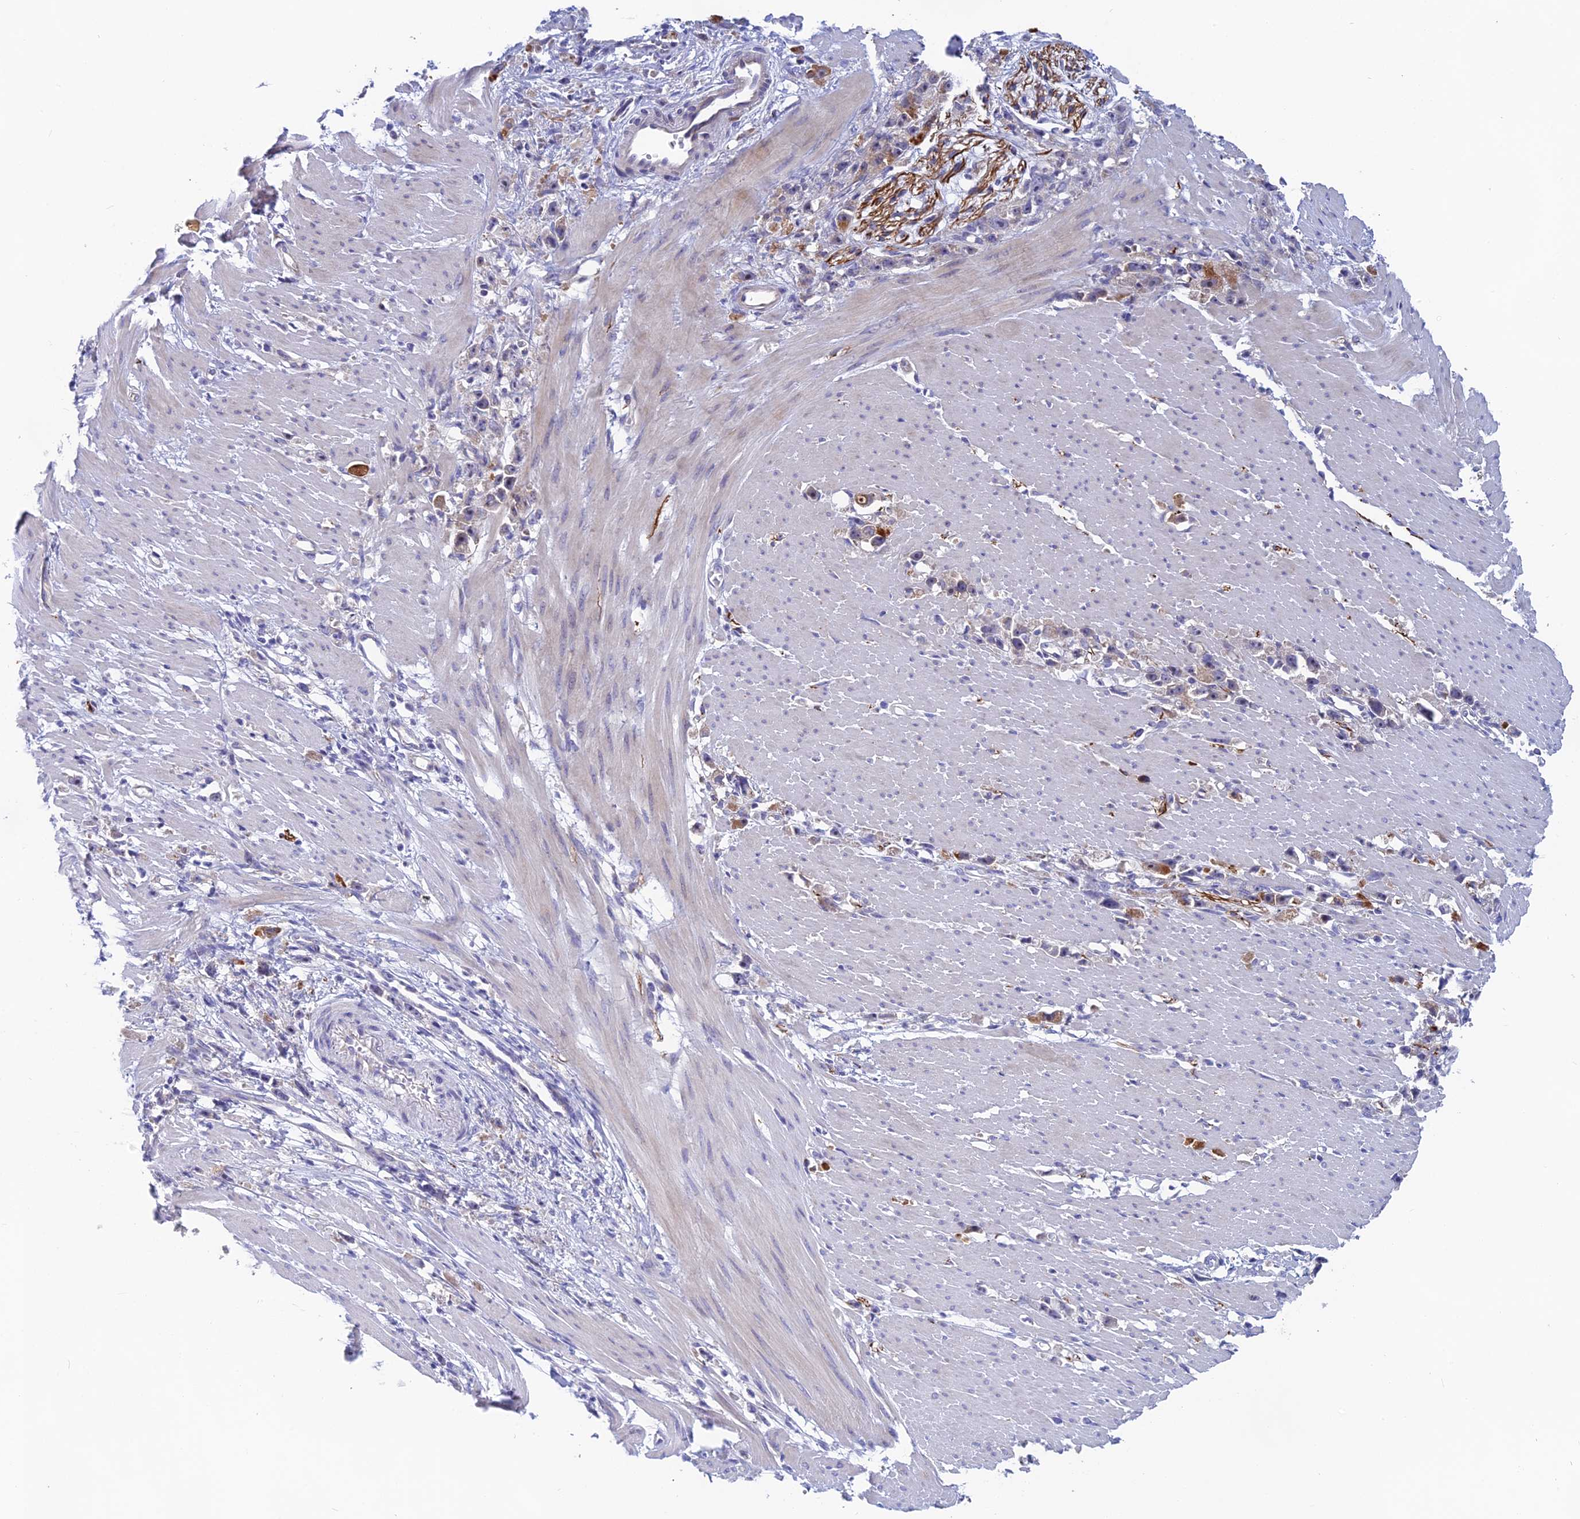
{"staining": {"intensity": "moderate", "quantity": "<25%", "location": "cytoplasmic/membranous"}, "tissue": "stomach cancer", "cell_type": "Tumor cells", "image_type": "cancer", "snomed": [{"axis": "morphology", "description": "Adenocarcinoma, NOS"}, {"axis": "topography", "description": "Stomach"}], "caption": "Stomach cancer was stained to show a protein in brown. There is low levels of moderate cytoplasmic/membranous staining in about <25% of tumor cells.", "gene": "TENT4B", "patient": {"sex": "female", "age": 59}}